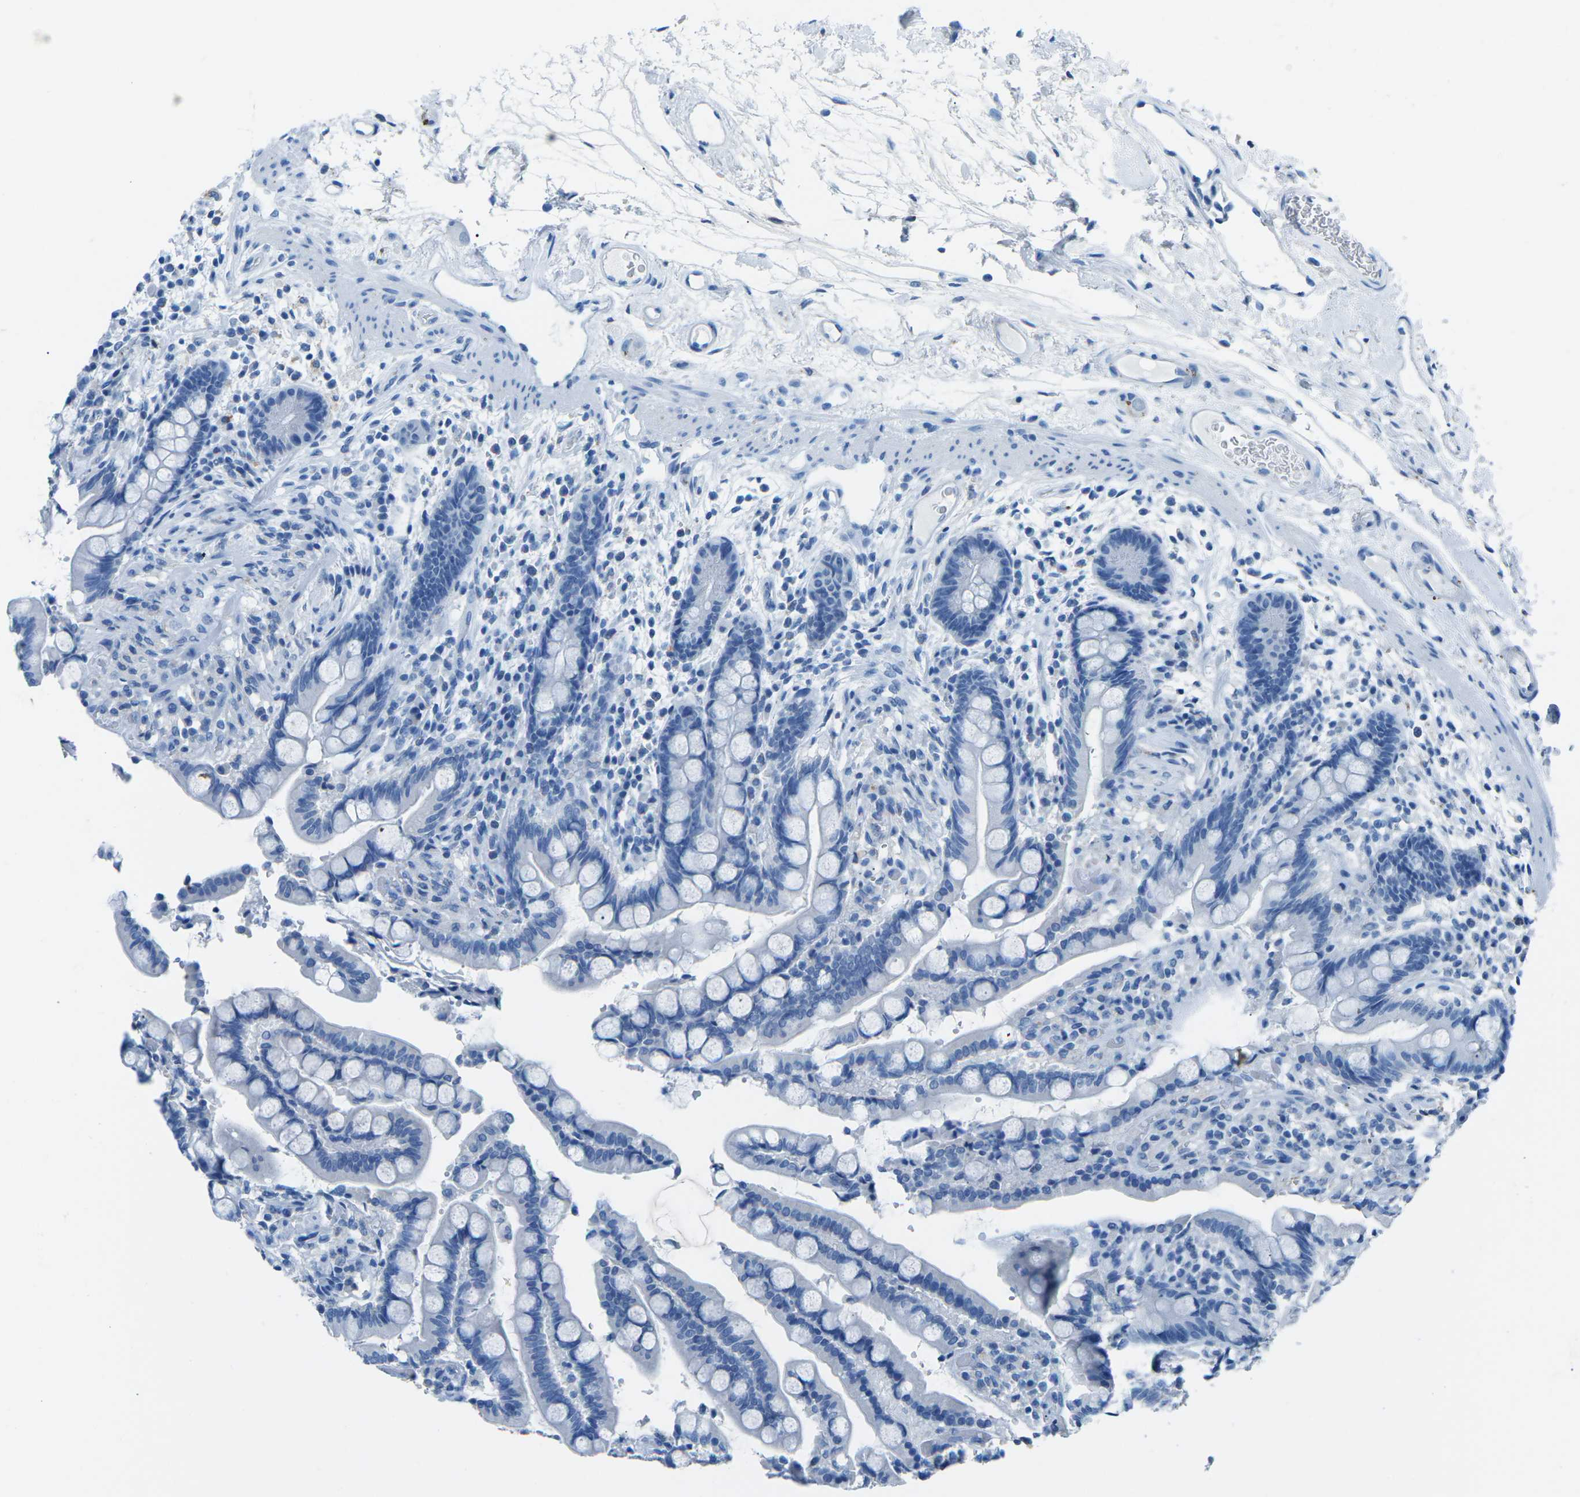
{"staining": {"intensity": "negative", "quantity": "none", "location": "none"}, "tissue": "colon", "cell_type": "Endothelial cells", "image_type": "normal", "snomed": [{"axis": "morphology", "description": "Normal tissue, NOS"}, {"axis": "topography", "description": "Colon"}], "caption": "IHC of benign human colon shows no staining in endothelial cells. Brightfield microscopy of immunohistochemistry stained with DAB (brown) and hematoxylin (blue), captured at high magnification.", "gene": "MYH8", "patient": {"sex": "male", "age": 73}}